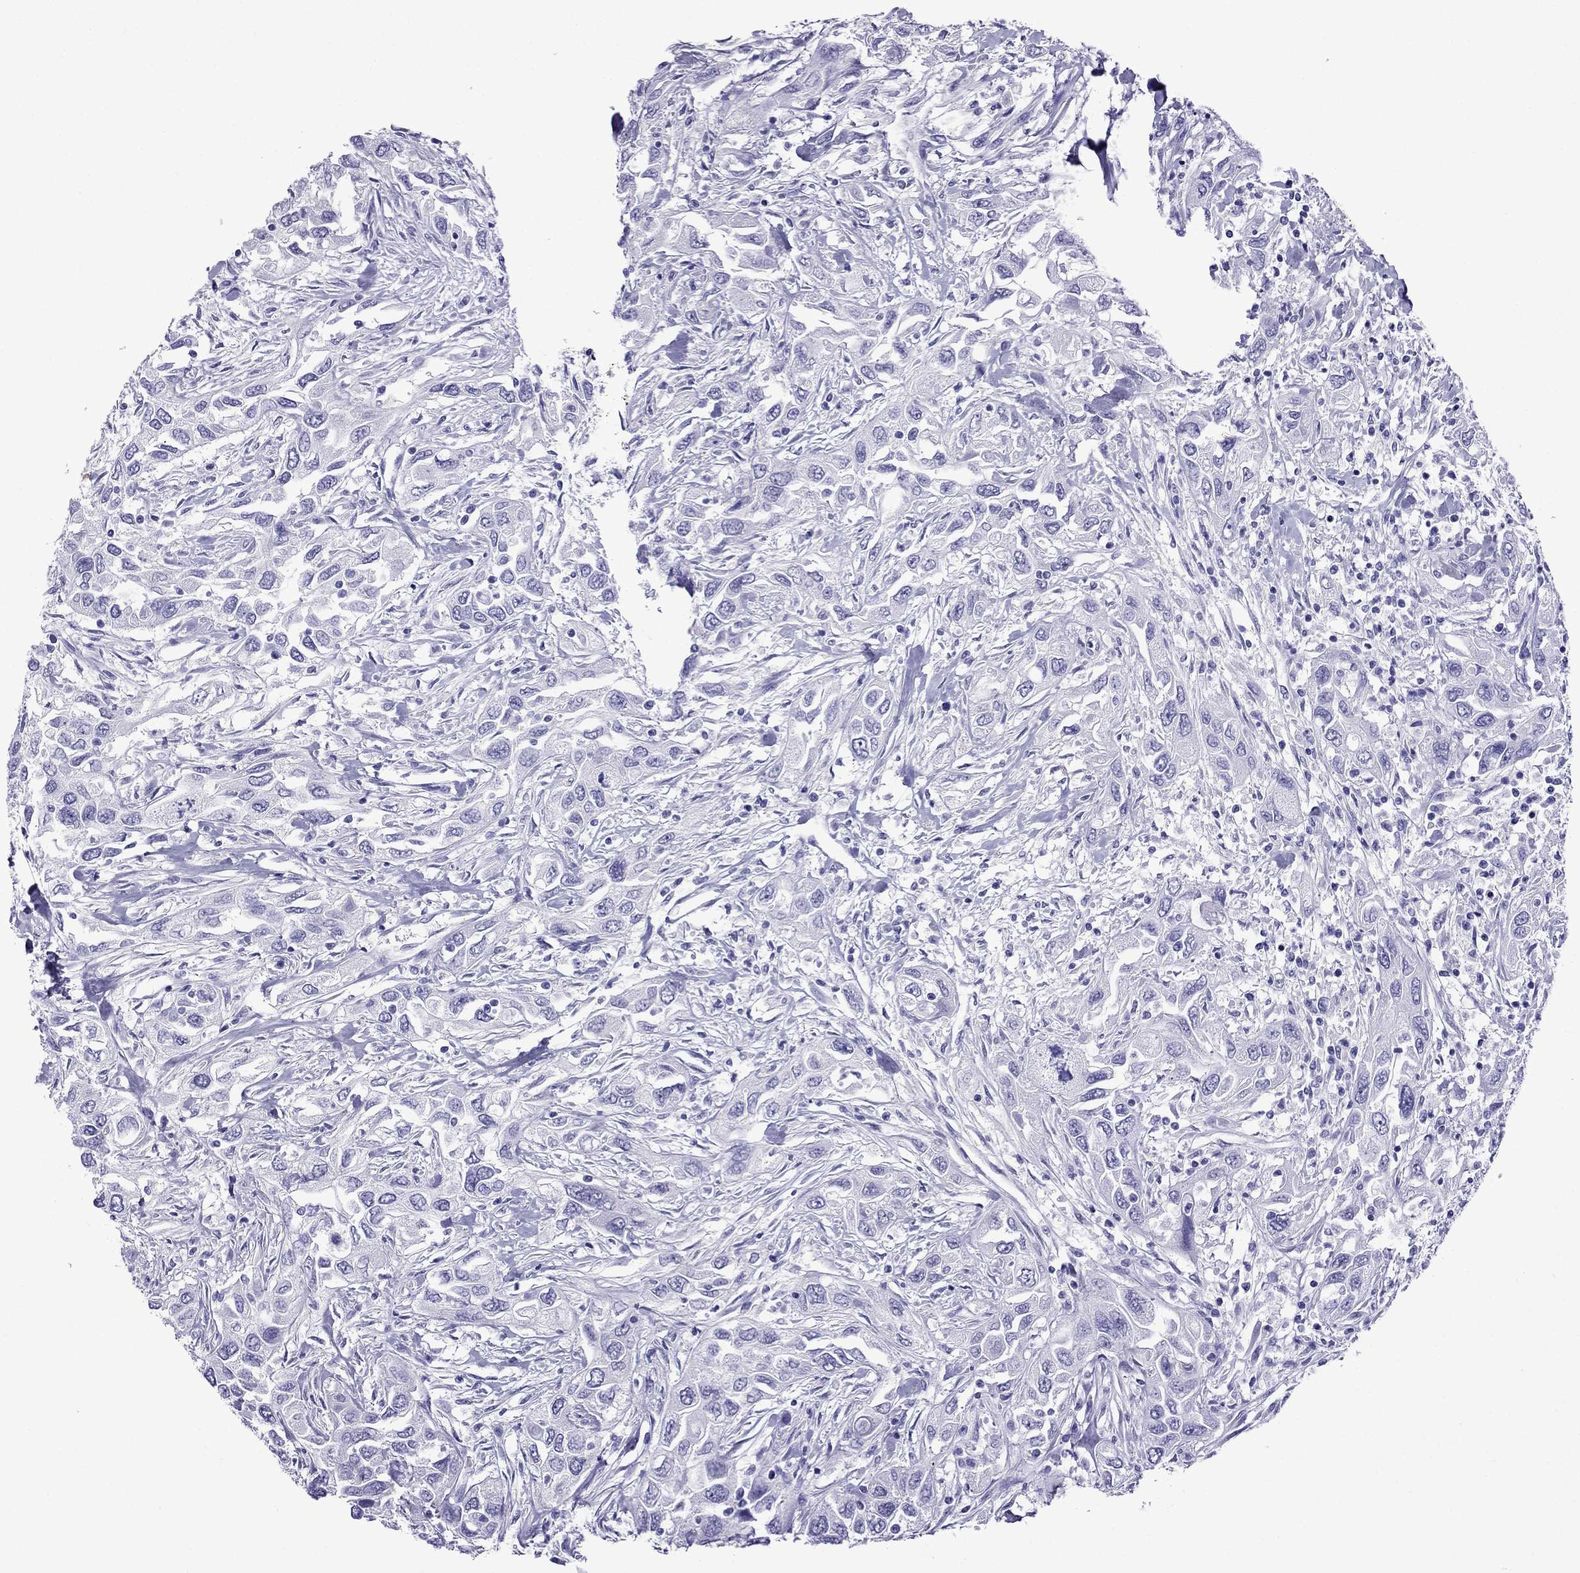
{"staining": {"intensity": "negative", "quantity": "none", "location": "none"}, "tissue": "urothelial cancer", "cell_type": "Tumor cells", "image_type": "cancer", "snomed": [{"axis": "morphology", "description": "Urothelial carcinoma, High grade"}, {"axis": "topography", "description": "Urinary bladder"}], "caption": "Image shows no significant protein expression in tumor cells of urothelial cancer.", "gene": "CRYBA1", "patient": {"sex": "male", "age": 76}}